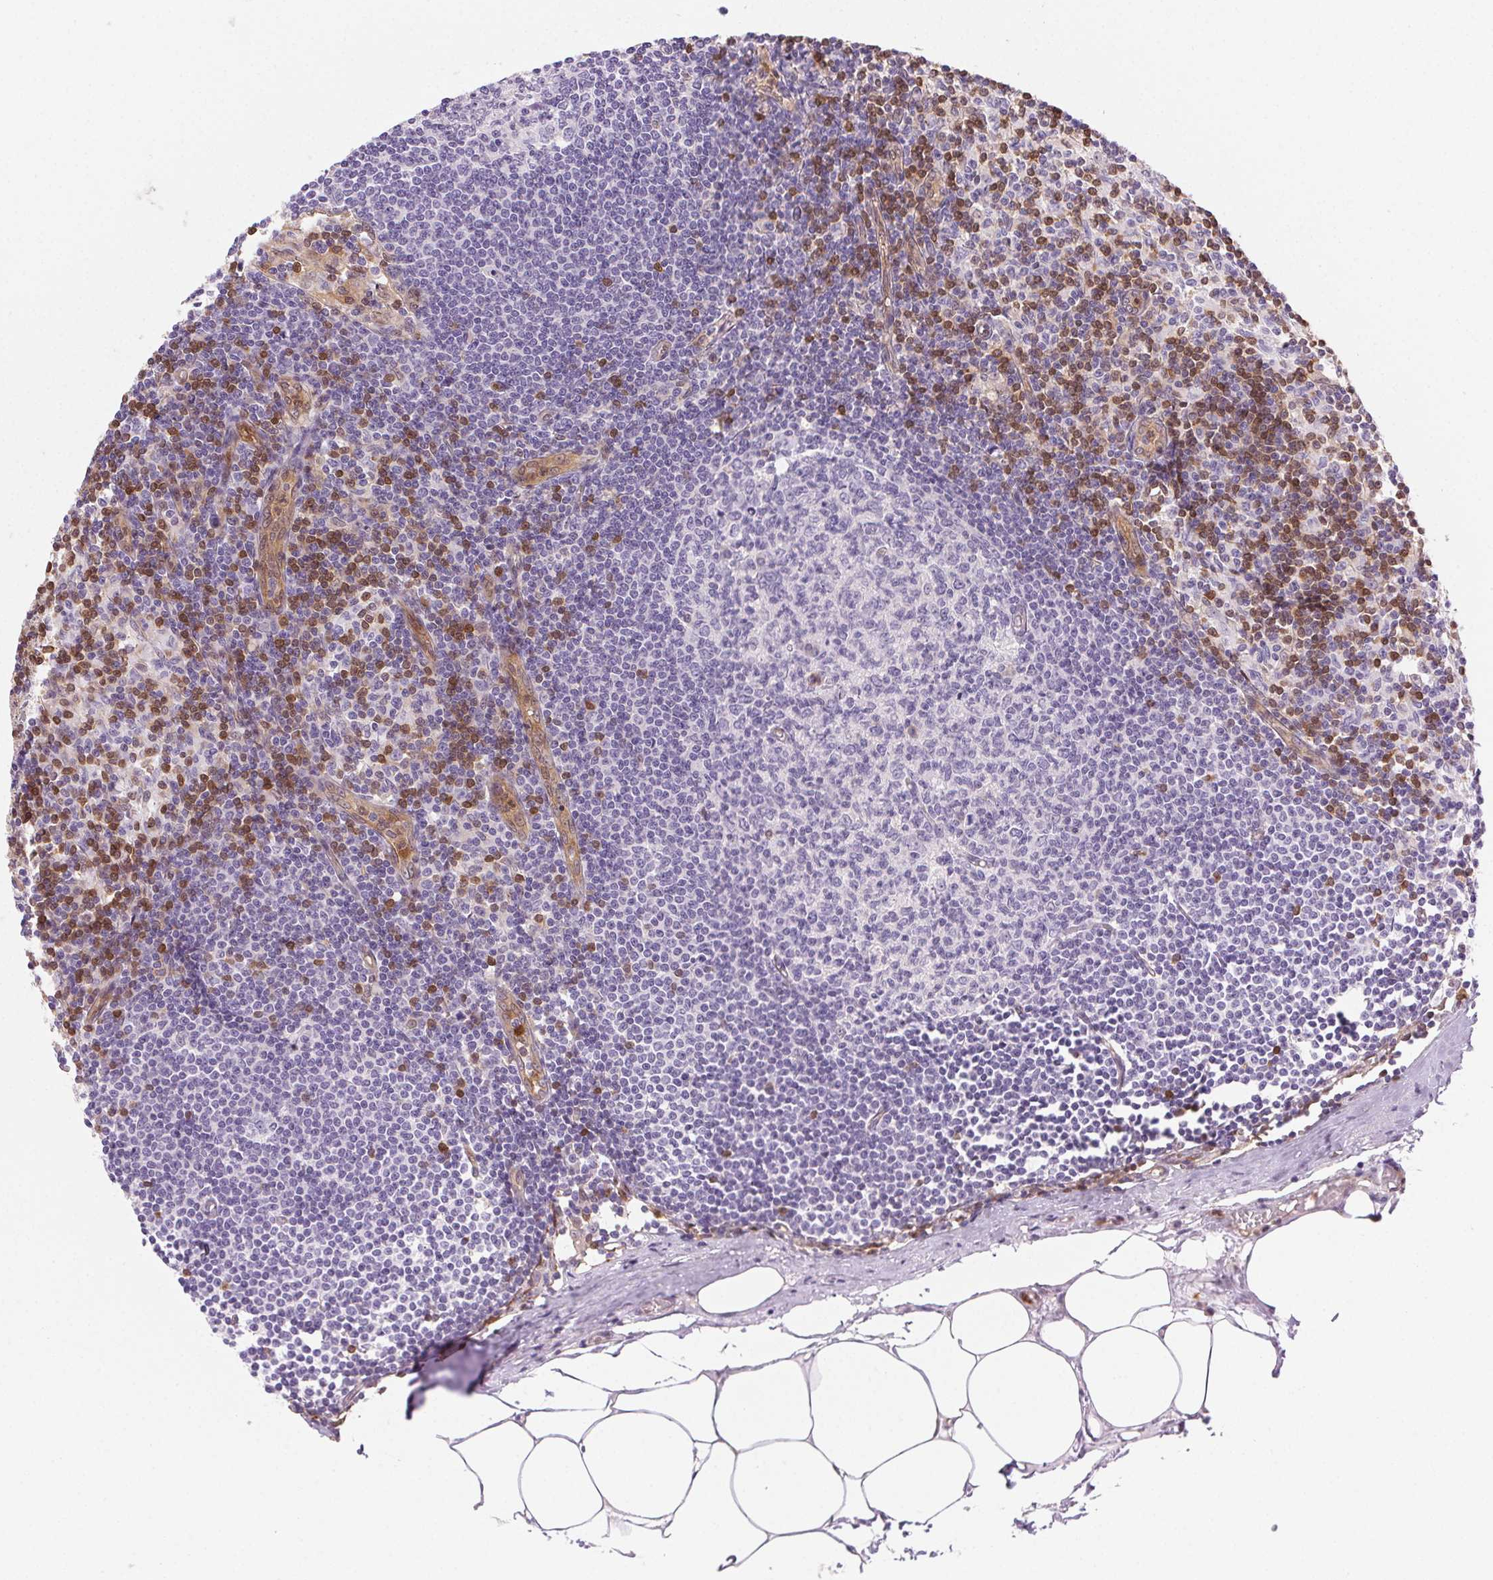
{"staining": {"intensity": "negative", "quantity": "none", "location": "none"}, "tissue": "lymph node", "cell_type": "Germinal center cells", "image_type": "normal", "snomed": [{"axis": "morphology", "description": "Normal tissue, NOS"}, {"axis": "topography", "description": "Lymph node"}], "caption": "Immunohistochemical staining of benign lymph node displays no significant staining in germinal center cells. (DAB IHC, high magnification).", "gene": "TMEM45A", "patient": {"sex": "female", "age": 69}}